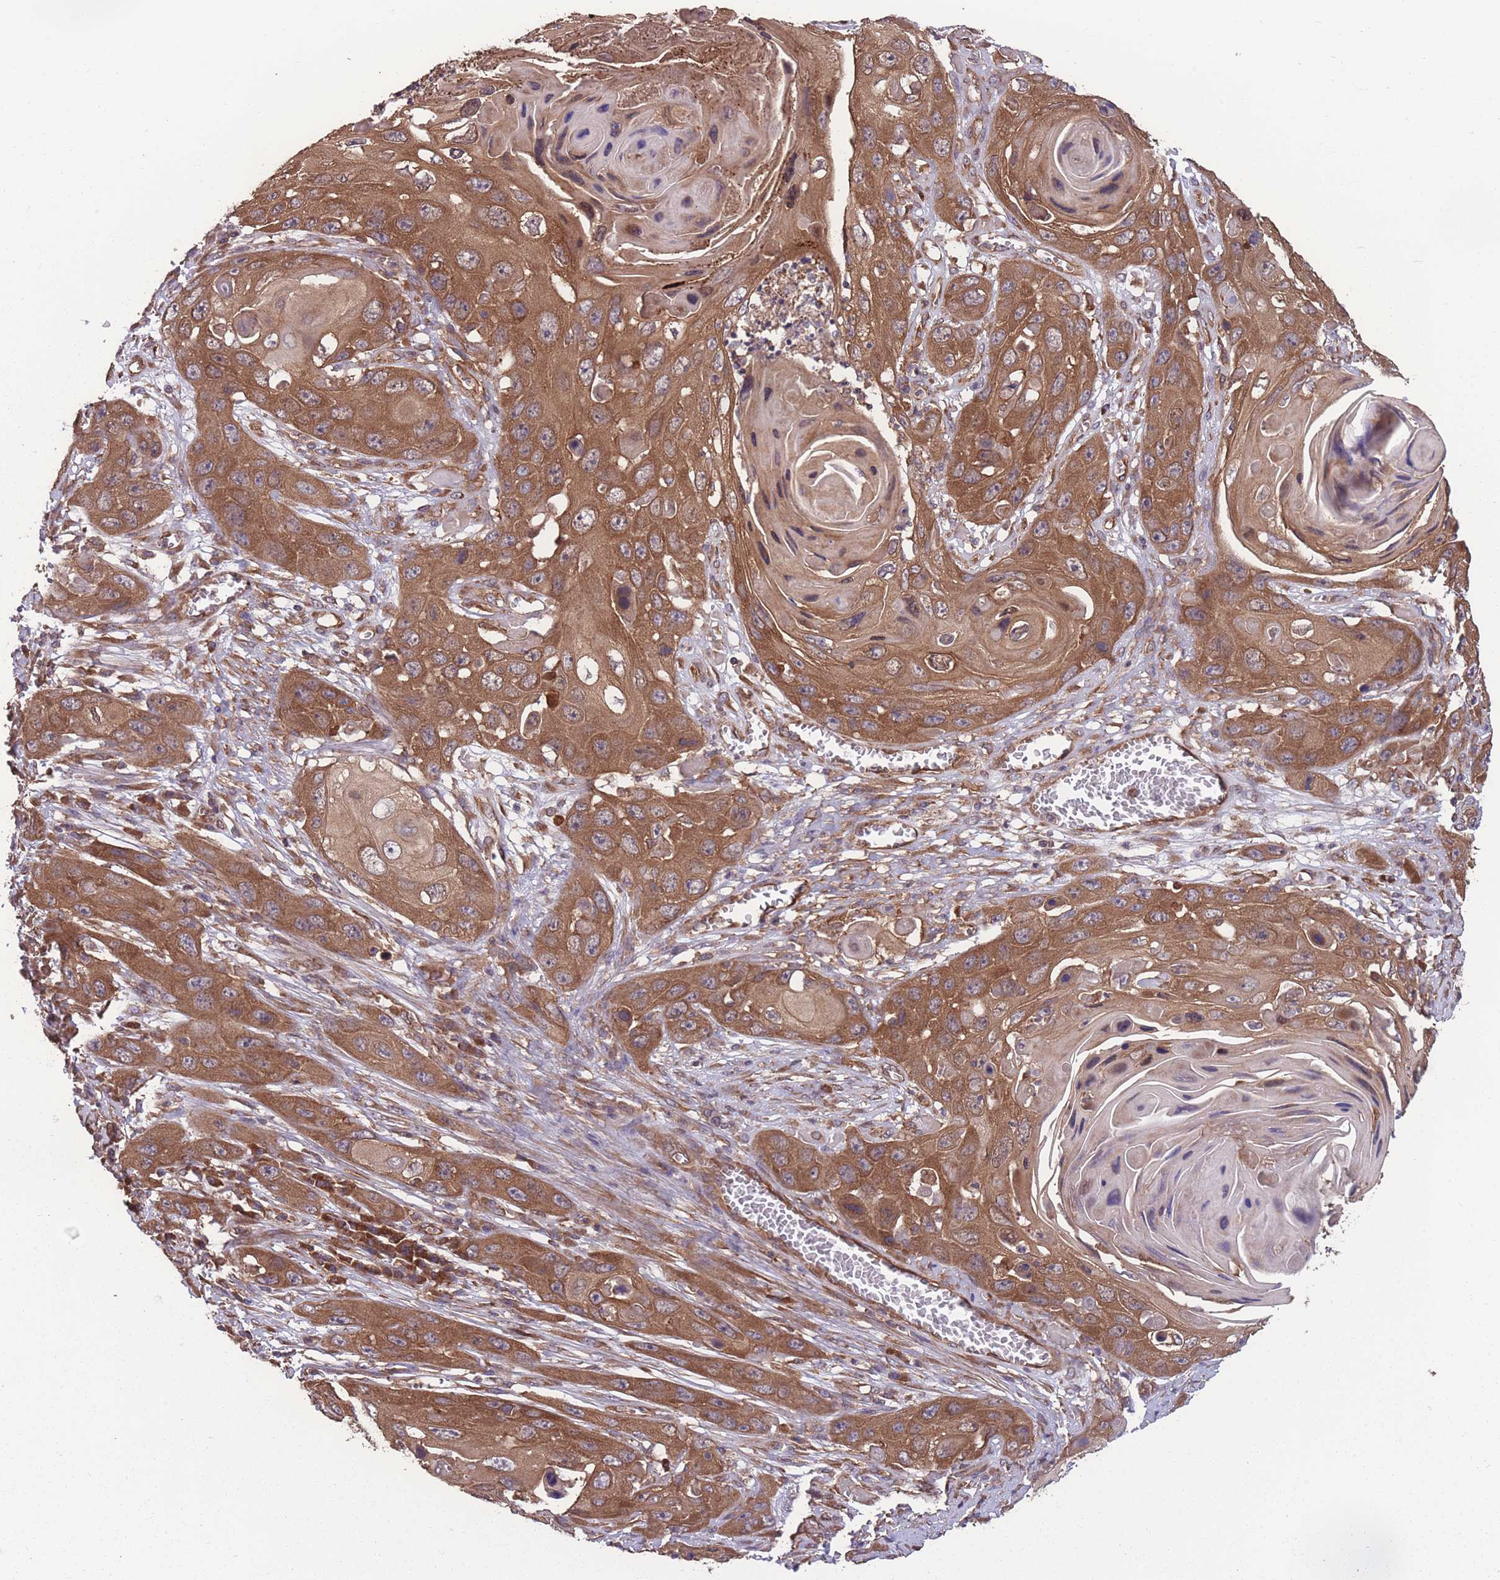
{"staining": {"intensity": "moderate", "quantity": ">75%", "location": "cytoplasmic/membranous"}, "tissue": "skin cancer", "cell_type": "Tumor cells", "image_type": "cancer", "snomed": [{"axis": "morphology", "description": "Squamous cell carcinoma, NOS"}, {"axis": "topography", "description": "Skin"}], "caption": "A micrograph of skin cancer stained for a protein exhibits moderate cytoplasmic/membranous brown staining in tumor cells.", "gene": "ZPR1", "patient": {"sex": "male", "age": 55}}